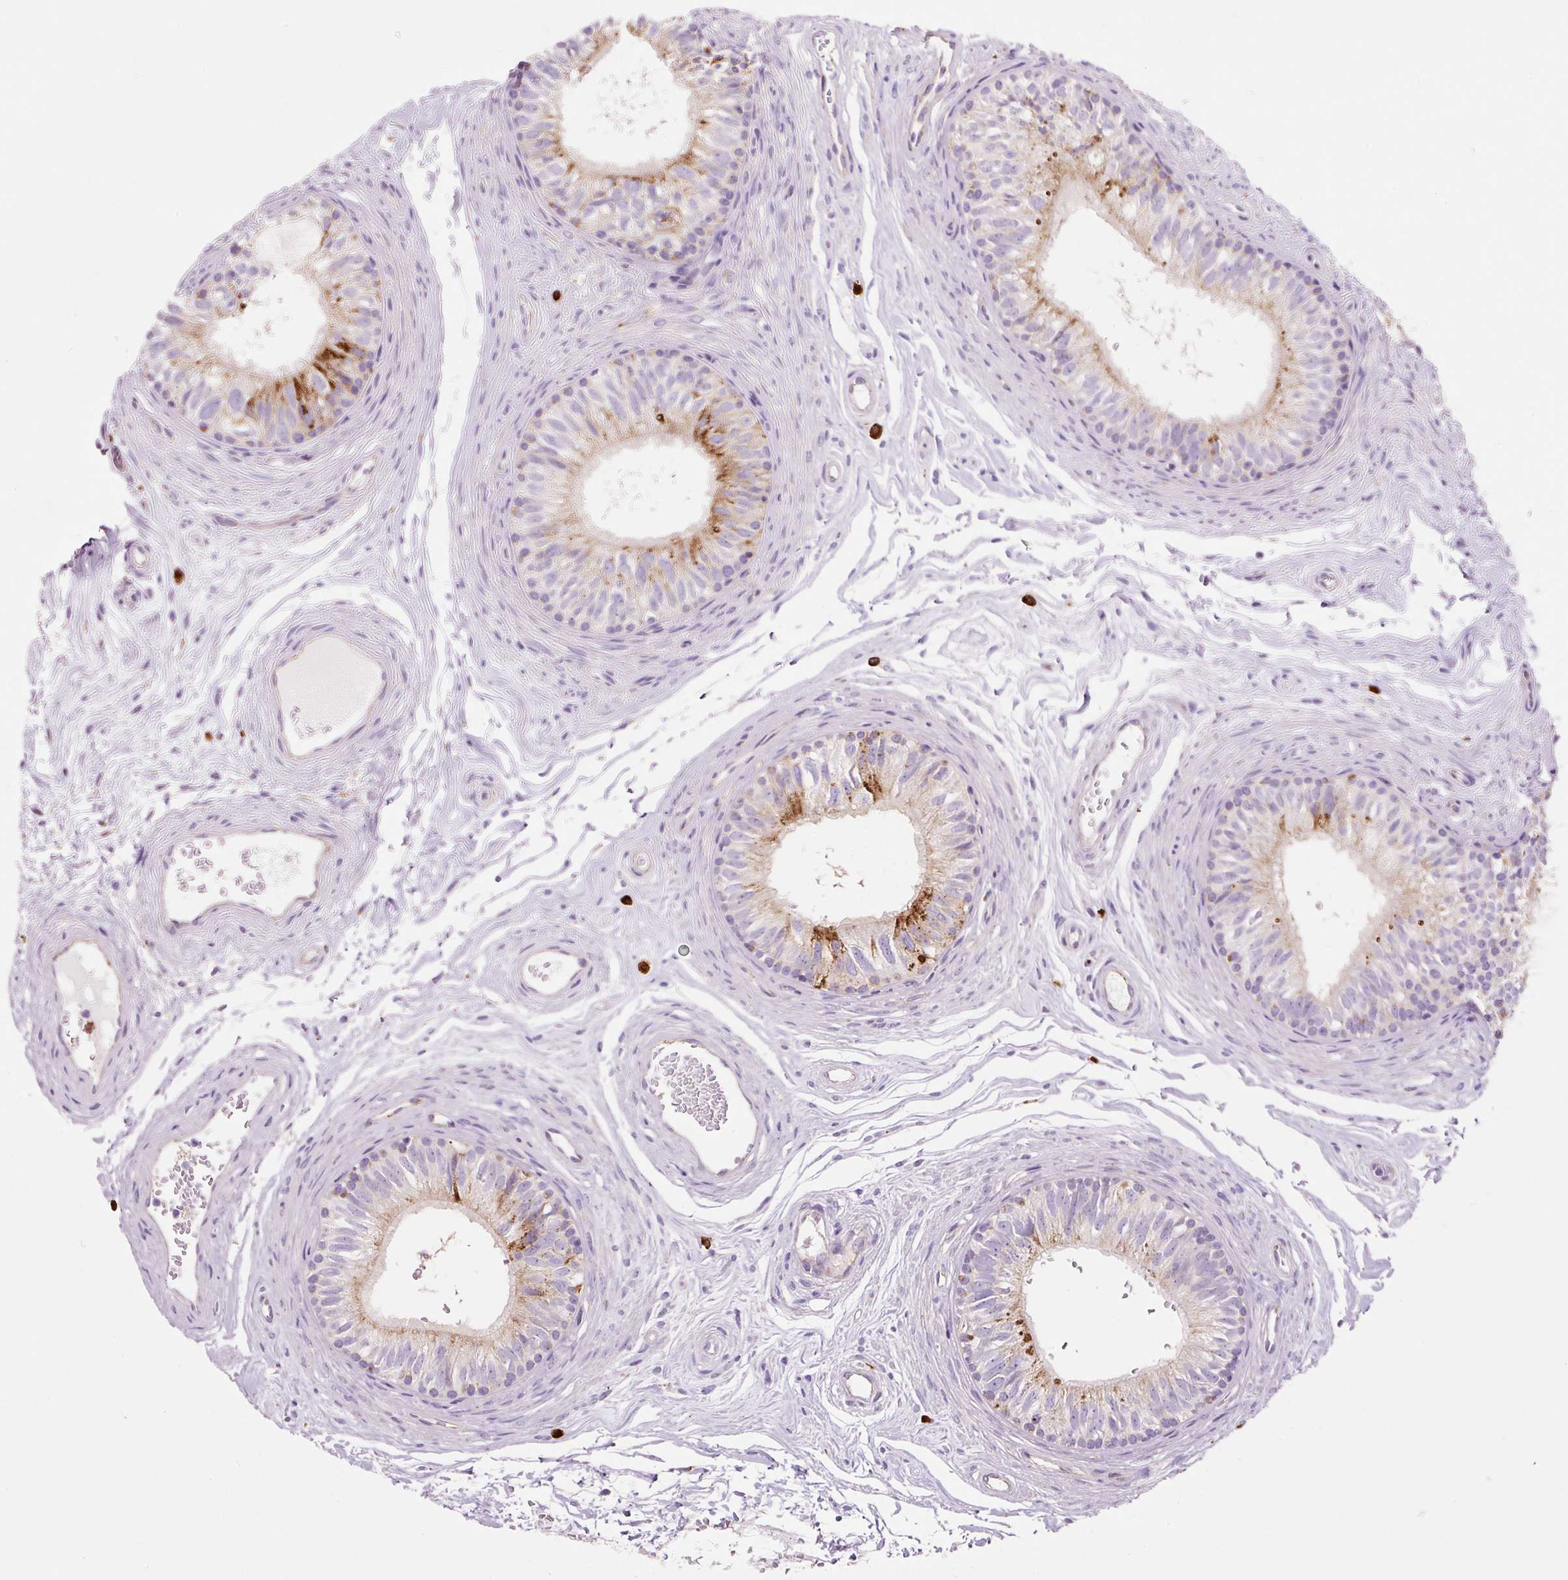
{"staining": {"intensity": "strong", "quantity": "25%-75%", "location": "cytoplasmic/membranous"}, "tissue": "epididymis", "cell_type": "Glandular cells", "image_type": "normal", "snomed": [{"axis": "morphology", "description": "Normal tissue, NOS"}, {"axis": "topography", "description": "Epididymis"}], "caption": "Protein expression analysis of normal human epididymis reveals strong cytoplasmic/membranous positivity in about 25%-75% of glandular cells. The protein of interest is stained brown, and the nuclei are stained in blue (DAB (3,3'-diaminobenzidine) IHC with brightfield microscopy, high magnification).", "gene": "TMC8", "patient": {"sex": "male", "age": 45}}